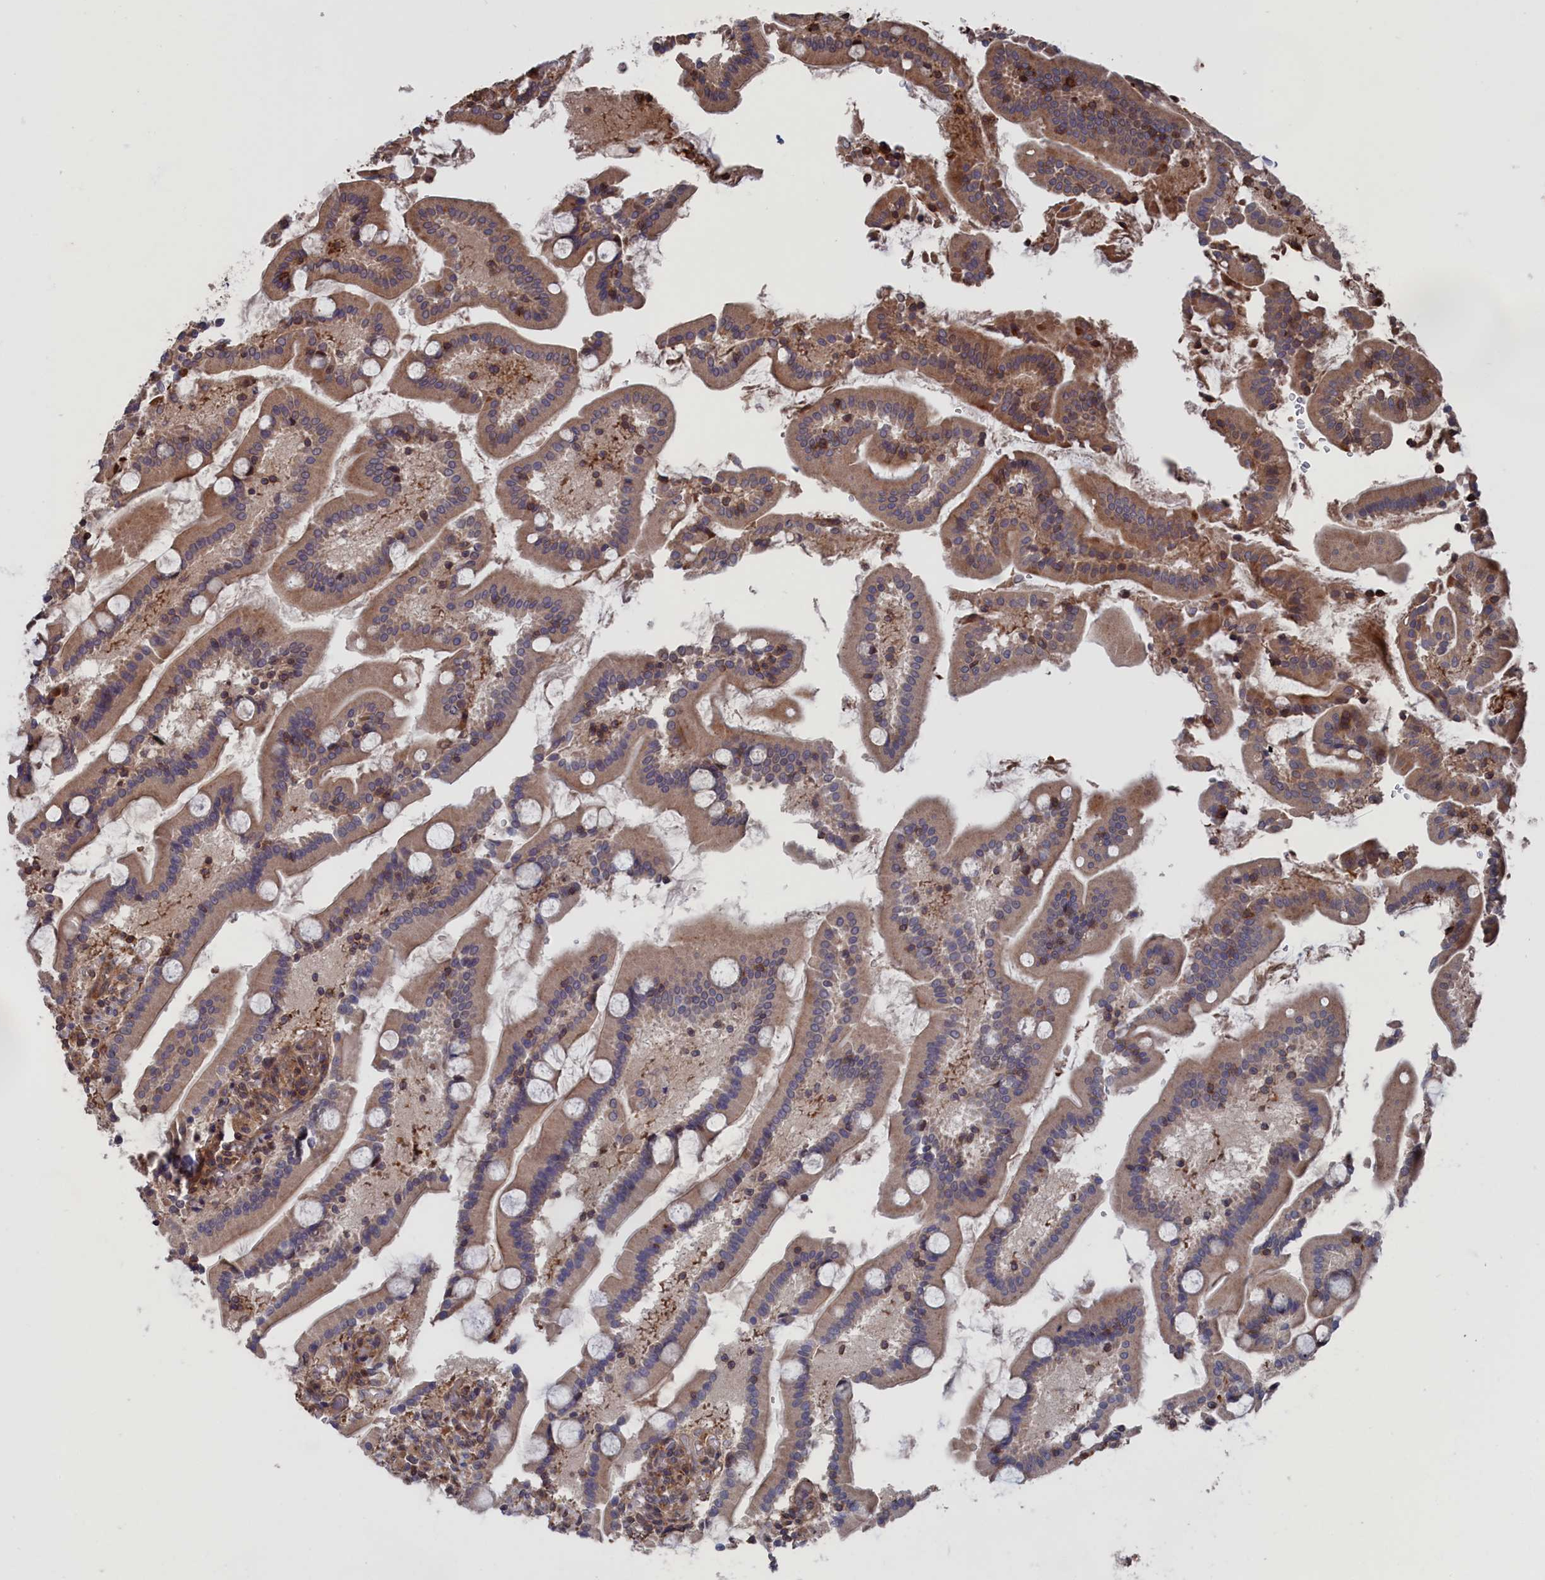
{"staining": {"intensity": "moderate", "quantity": "25%-75%", "location": "cytoplasmic/membranous"}, "tissue": "duodenum", "cell_type": "Glandular cells", "image_type": "normal", "snomed": [{"axis": "morphology", "description": "Normal tissue, NOS"}, {"axis": "topography", "description": "Duodenum"}], "caption": "Protein expression analysis of unremarkable duodenum demonstrates moderate cytoplasmic/membranous staining in approximately 25%-75% of glandular cells. (IHC, brightfield microscopy, high magnification).", "gene": "PLA2G15", "patient": {"sex": "male", "age": 55}}